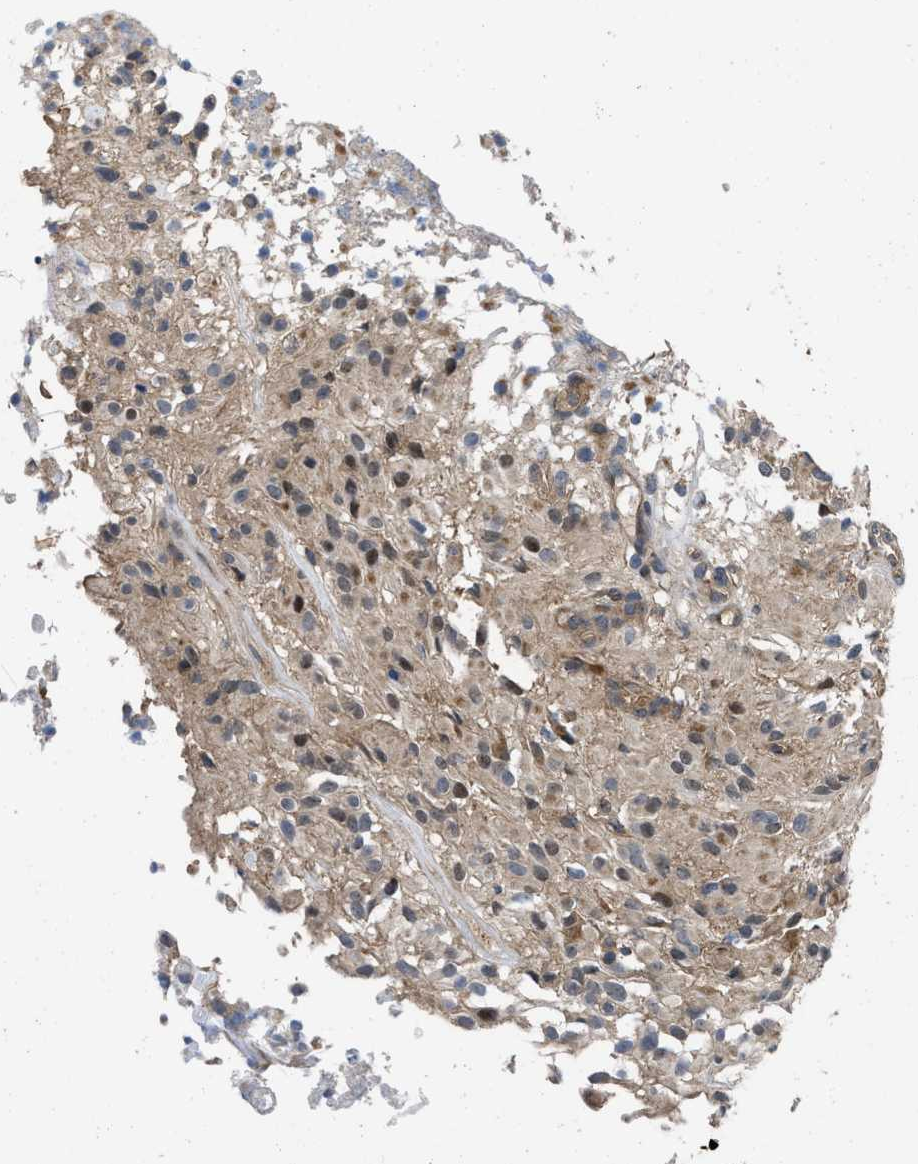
{"staining": {"intensity": "weak", "quantity": "<25%", "location": "cytoplasmic/membranous"}, "tissue": "glioma", "cell_type": "Tumor cells", "image_type": "cancer", "snomed": [{"axis": "morphology", "description": "Glioma, malignant, High grade"}, {"axis": "topography", "description": "Brain"}], "caption": "An image of human malignant high-grade glioma is negative for staining in tumor cells.", "gene": "PRDM14", "patient": {"sex": "female", "age": 59}}